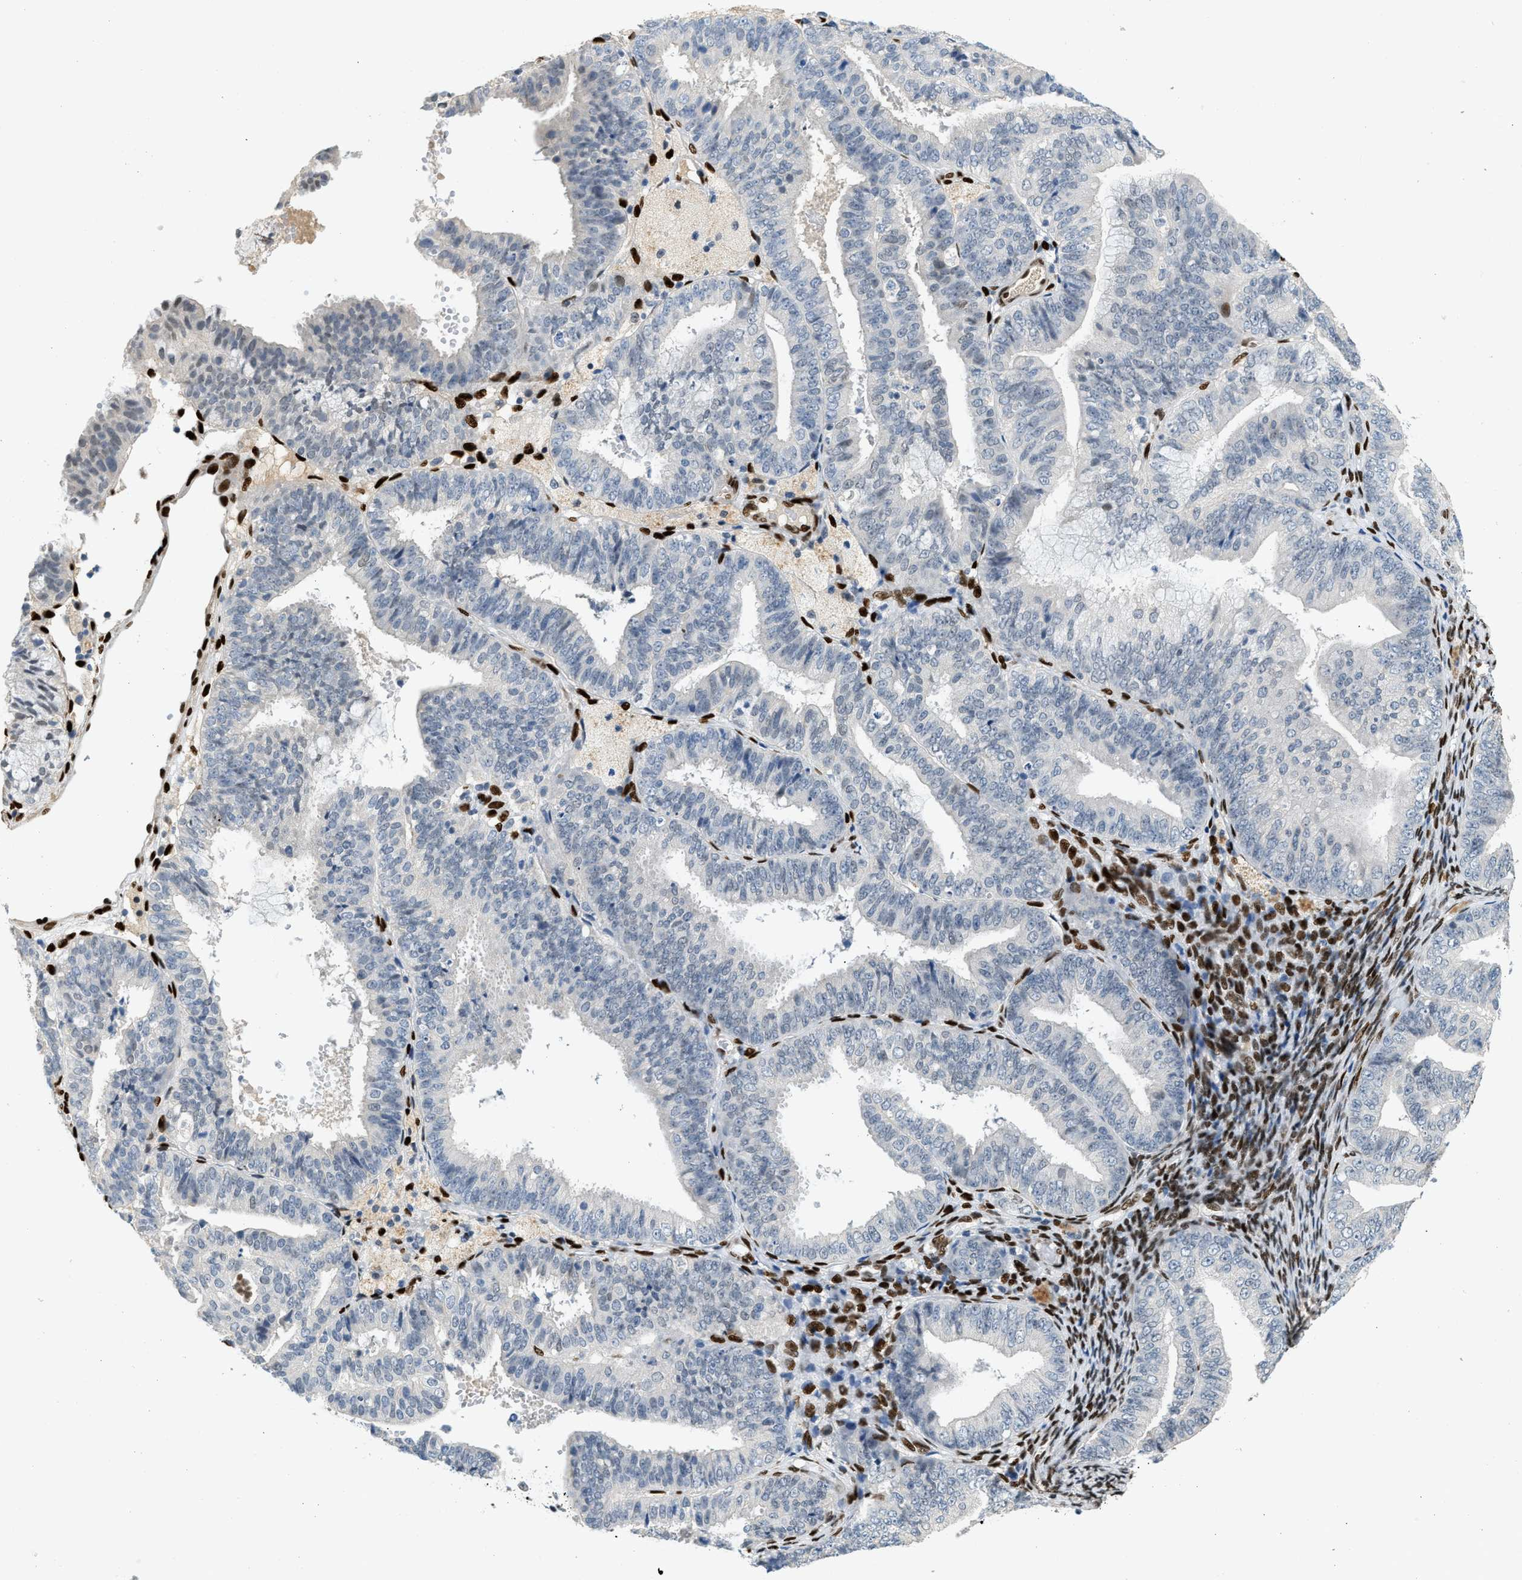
{"staining": {"intensity": "negative", "quantity": "none", "location": "none"}, "tissue": "endometrial cancer", "cell_type": "Tumor cells", "image_type": "cancer", "snomed": [{"axis": "morphology", "description": "Adenocarcinoma, NOS"}, {"axis": "topography", "description": "Endometrium"}], "caption": "Tumor cells are negative for protein expression in human endometrial adenocarcinoma.", "gene": "ZBTB20", "patient": {"sex": "female", "age": 63}}